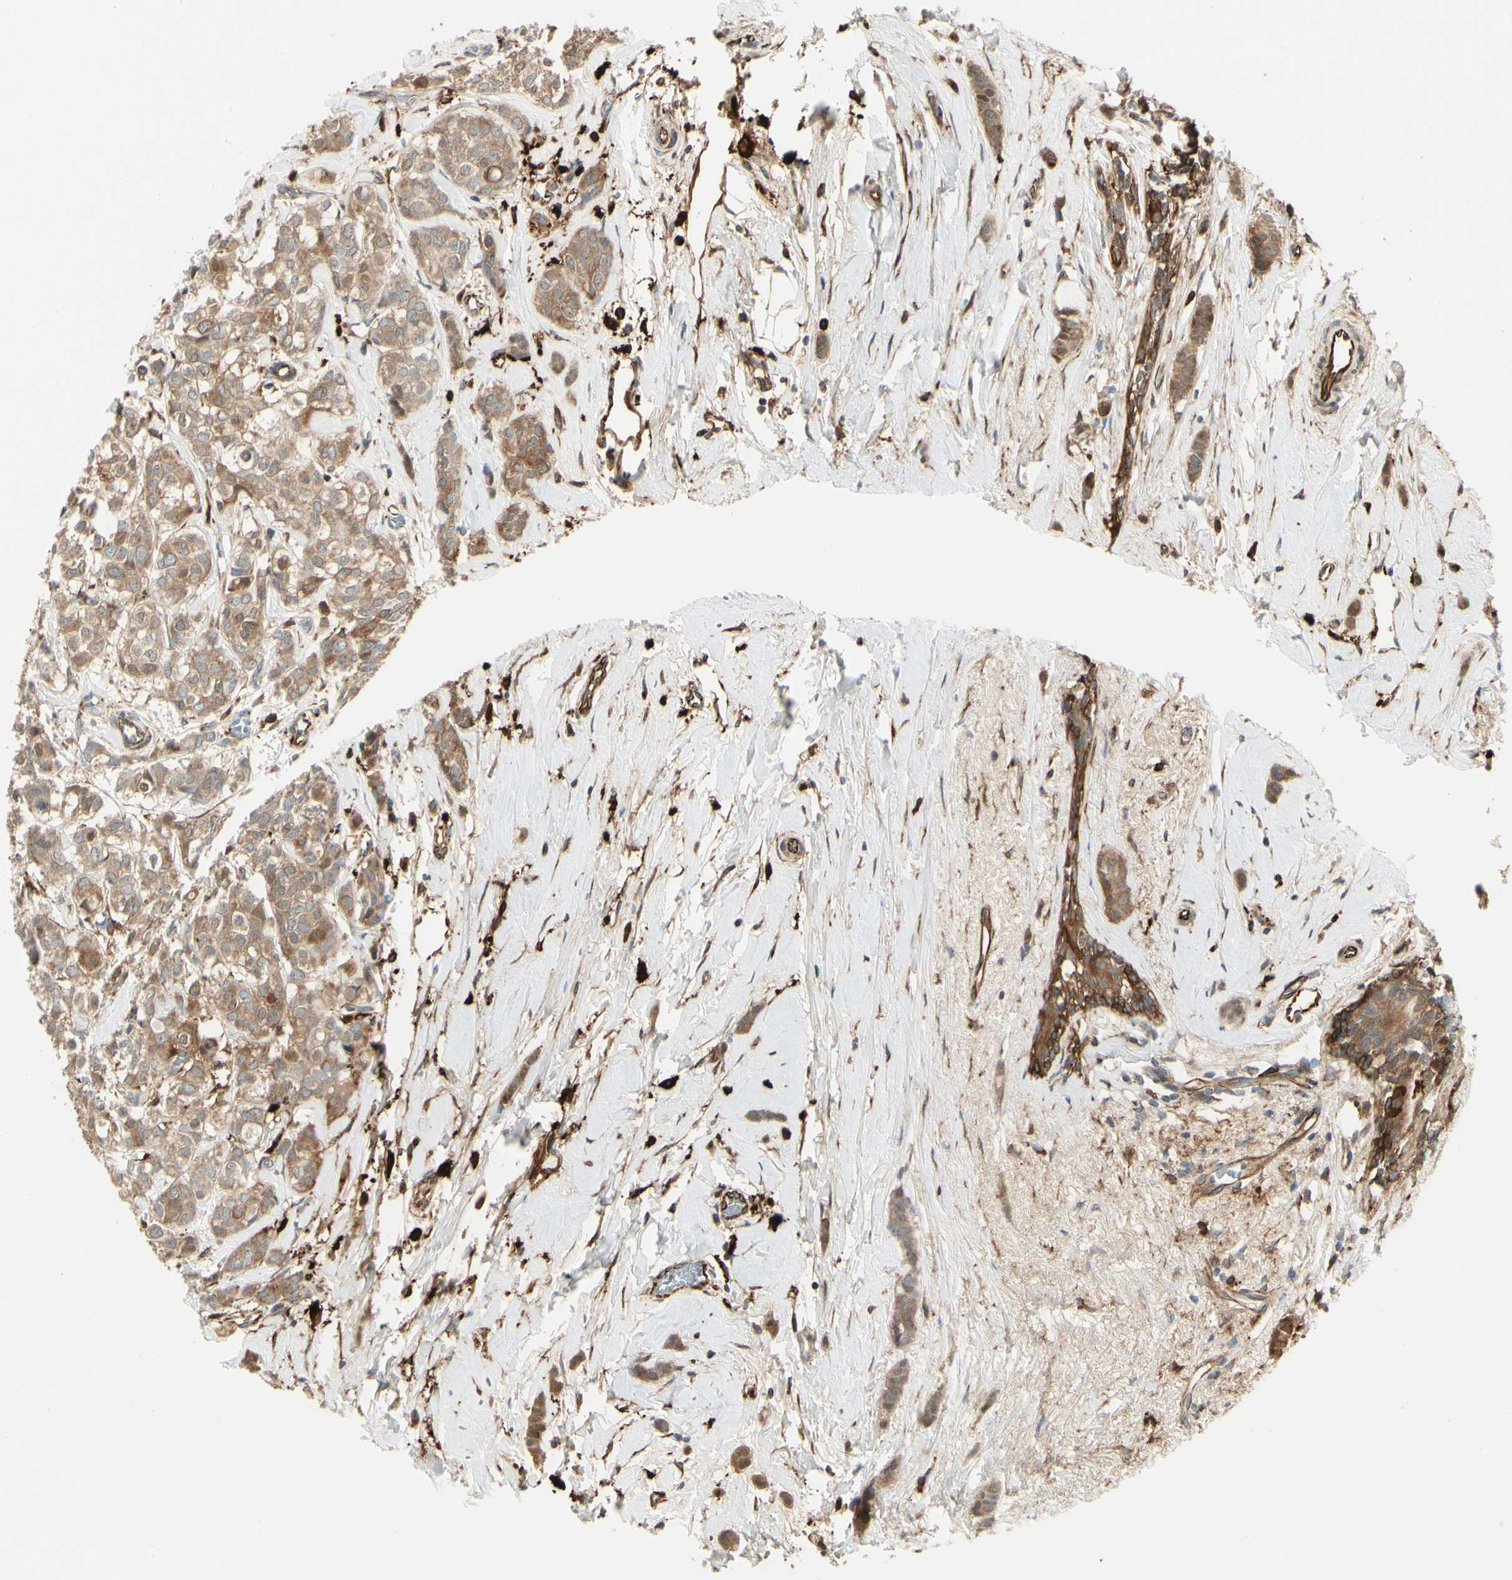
{"staining": {"intensity": "moderate", "quantity": ">75%", "location": "cytoplasmic/membranous"}, "tissue": "breast cancer", "cell_type": "Tumor cells", "image_type": "cancer", "snomed": [{"axis": "morphology", "description": "Lobular carcinoma"}, {"axis": "topography", "description": "Breast"}], "caption": "Immunohistochemistry (IHC) of breast cancer demonstrates medium levels of moderate cytoplasmic/membranous expression in about >75% of tumor cells.", "gene": "FTH1", "patient": {"sex": "female", "age": 60}}